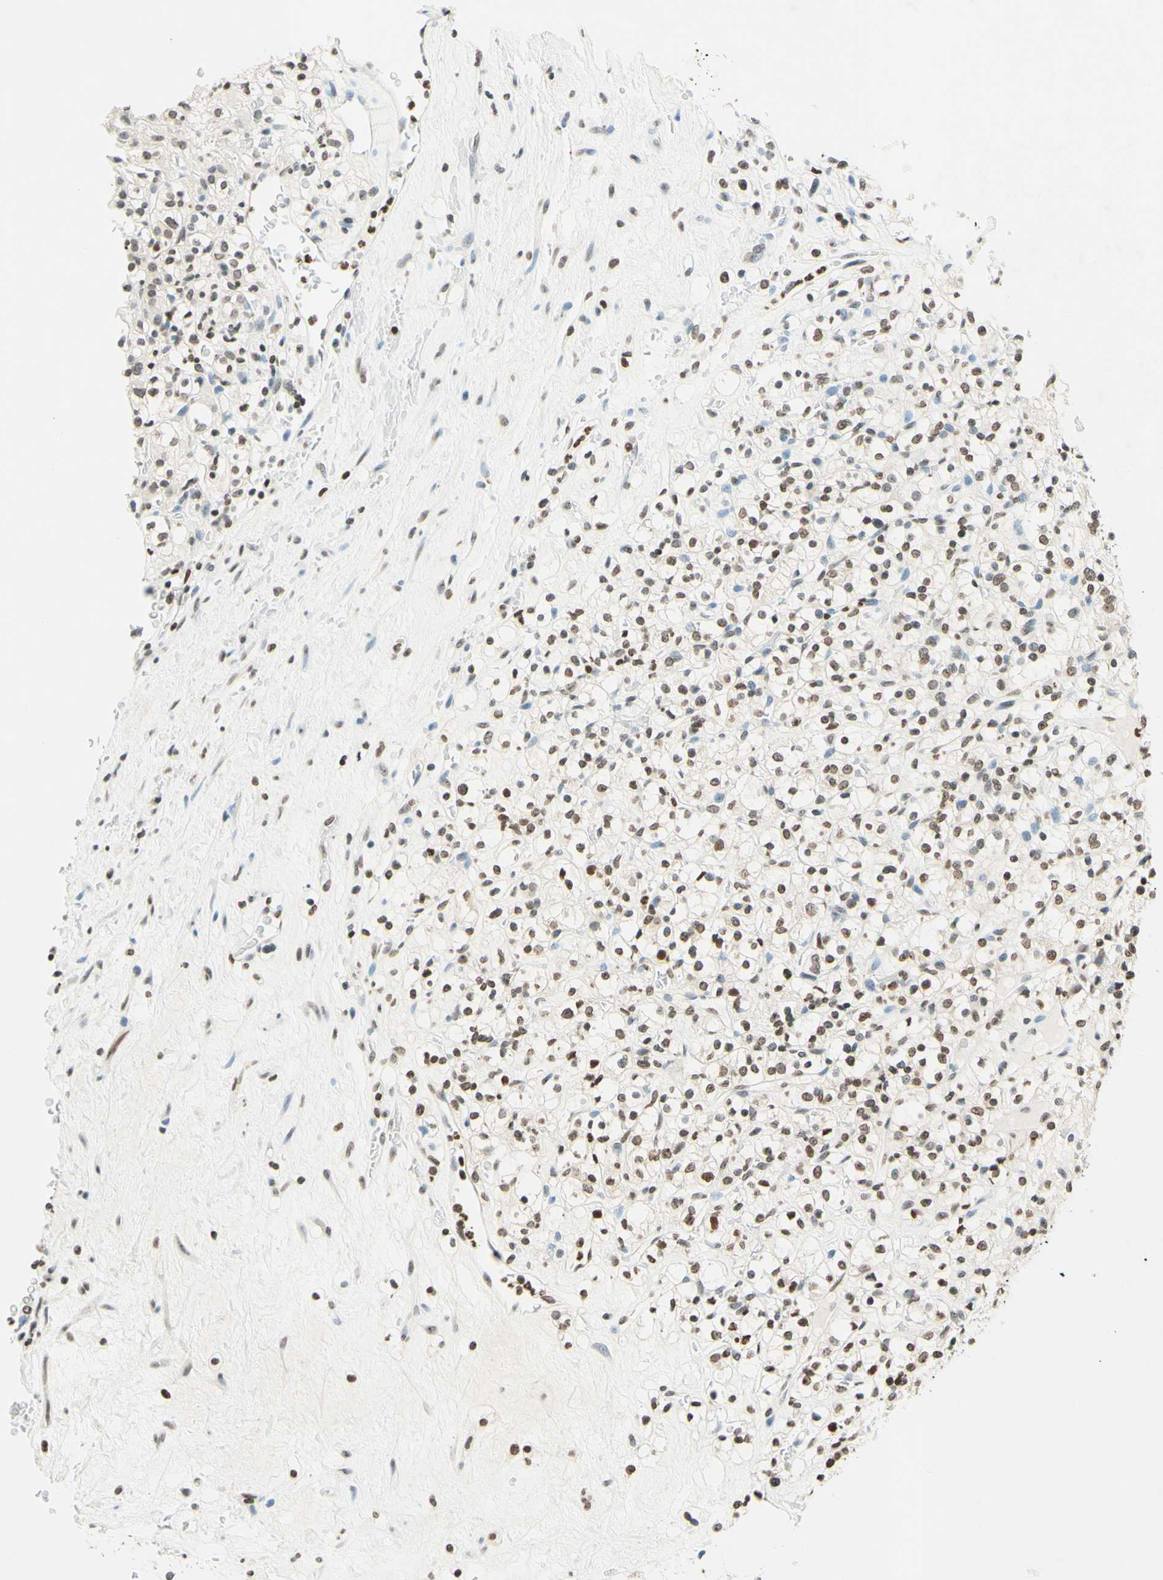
{"staining": {"intensity": "moderate", "quantity": "25%-75%", "location": "nuclear"}, "tissue": "renal cancer", "cell_type": "Tumor cells", "image_type": "cancer", "snomed": [{"axis": "morphology", "description": "Normal tissue, NOS"}, {"axis": "morphology", "description": "Adenocarcinoma, NOS"}, {"axis": "topography", "description": "Kidney"}], "caption": "DAB immunohistochemical staining of renal cancer (adenocarcinoma) shows moderate nuclear protein expression in about 25%-75% of tumor cells. (DAB IHC, brown staining for protein, blue staining for nuclei).", "gene": "MSH2", "patient": {"sex": "female", "age": 72}}